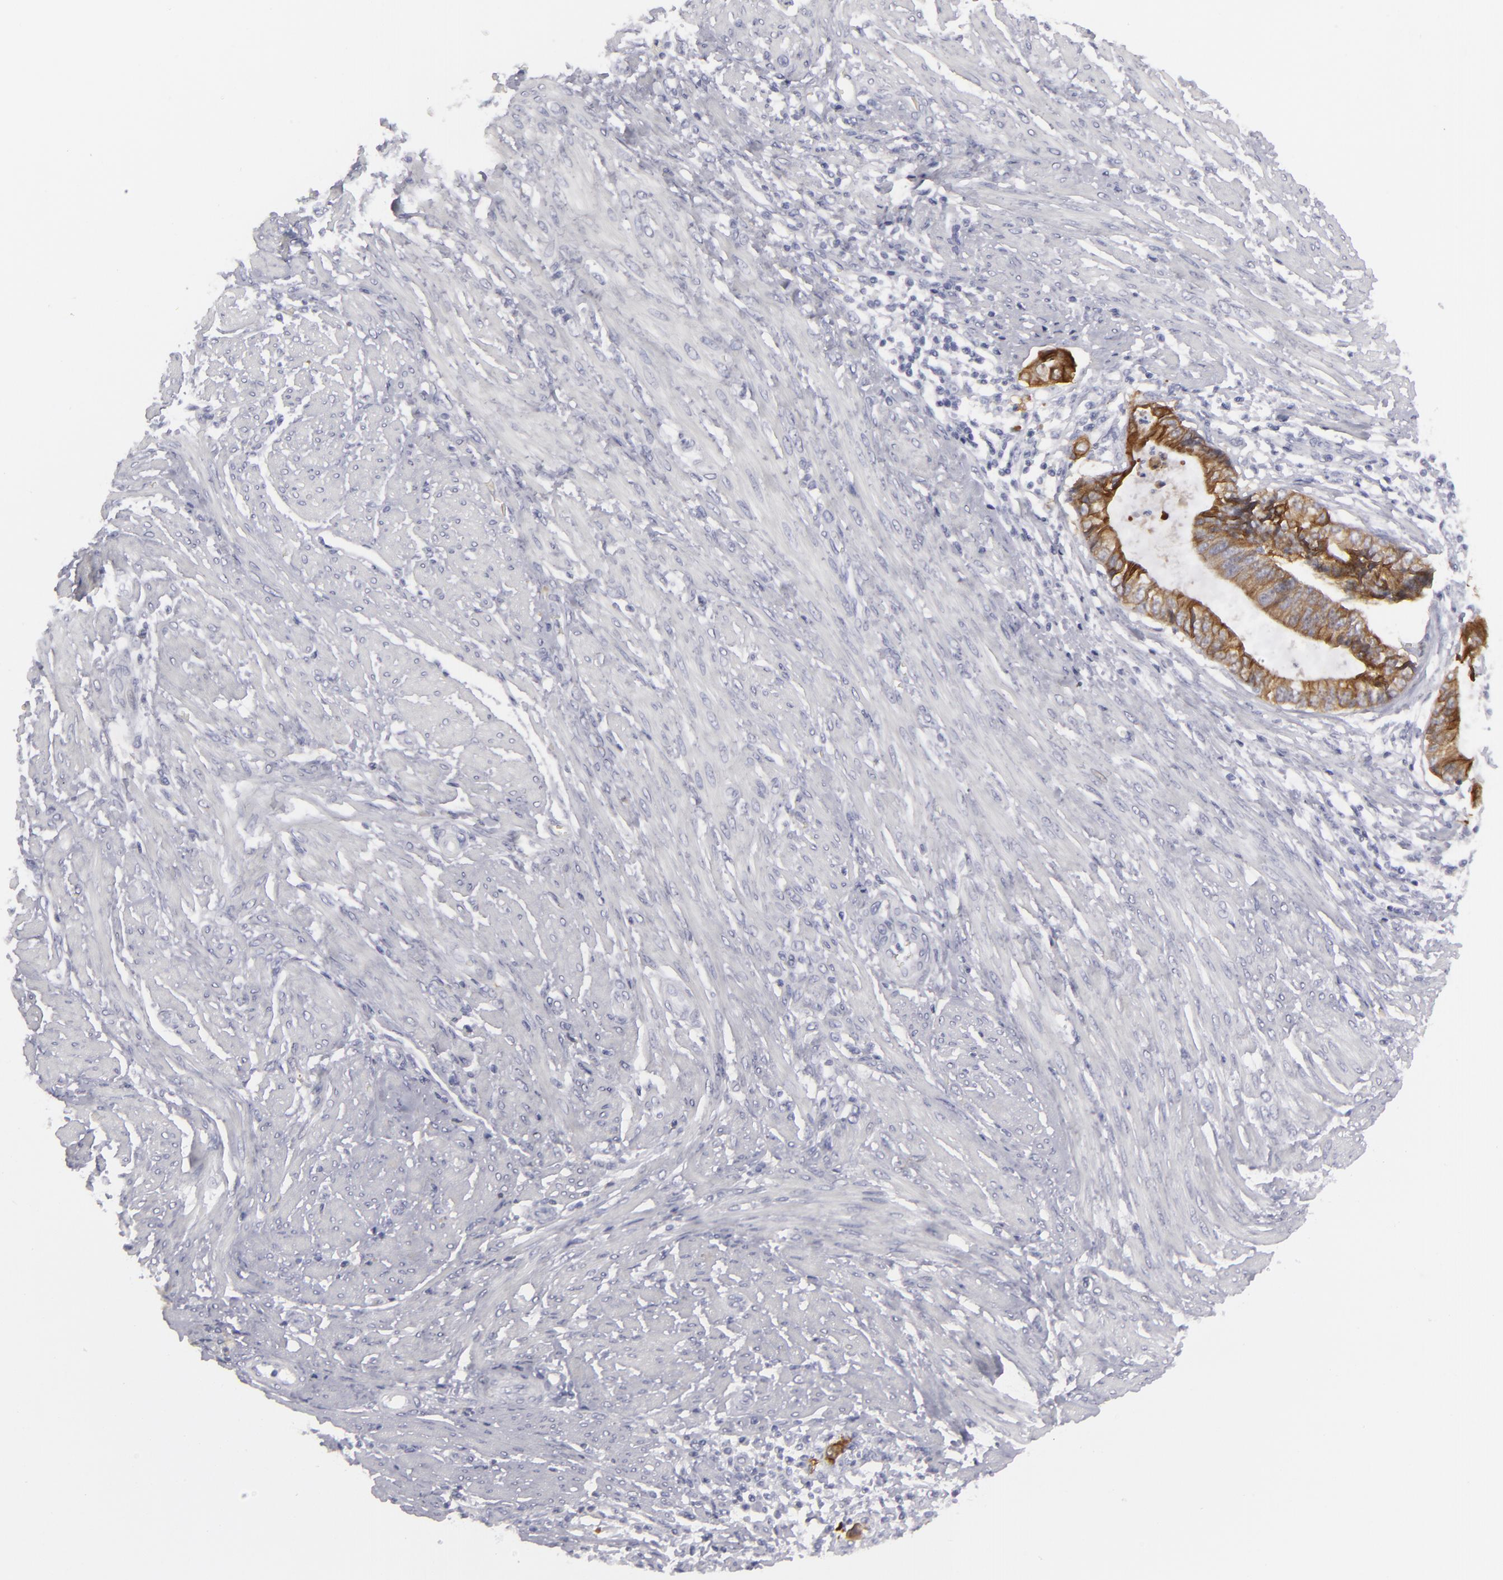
{"staining": {"intensity": "moderate", "quantity": ">75%", "location": "cytoplasmic/membranous"}, "tissue": "endometrial cancer", "cell_type": "Tumor cells", "image_type": "cancer", "snomed": [{"axis": "morphology", "description": "Adenocarcinoma, NOS"}, {"axis": "topography", "description": "Endometrium"}], "caption": "Endometrial cancer stained with immunohistochemistry (IHC) displays moderate cytoplasmic/membranous expression in about >75% of tumor cells.", "gene": "JUP", "patient": {"sex": "female", "age": 63}}